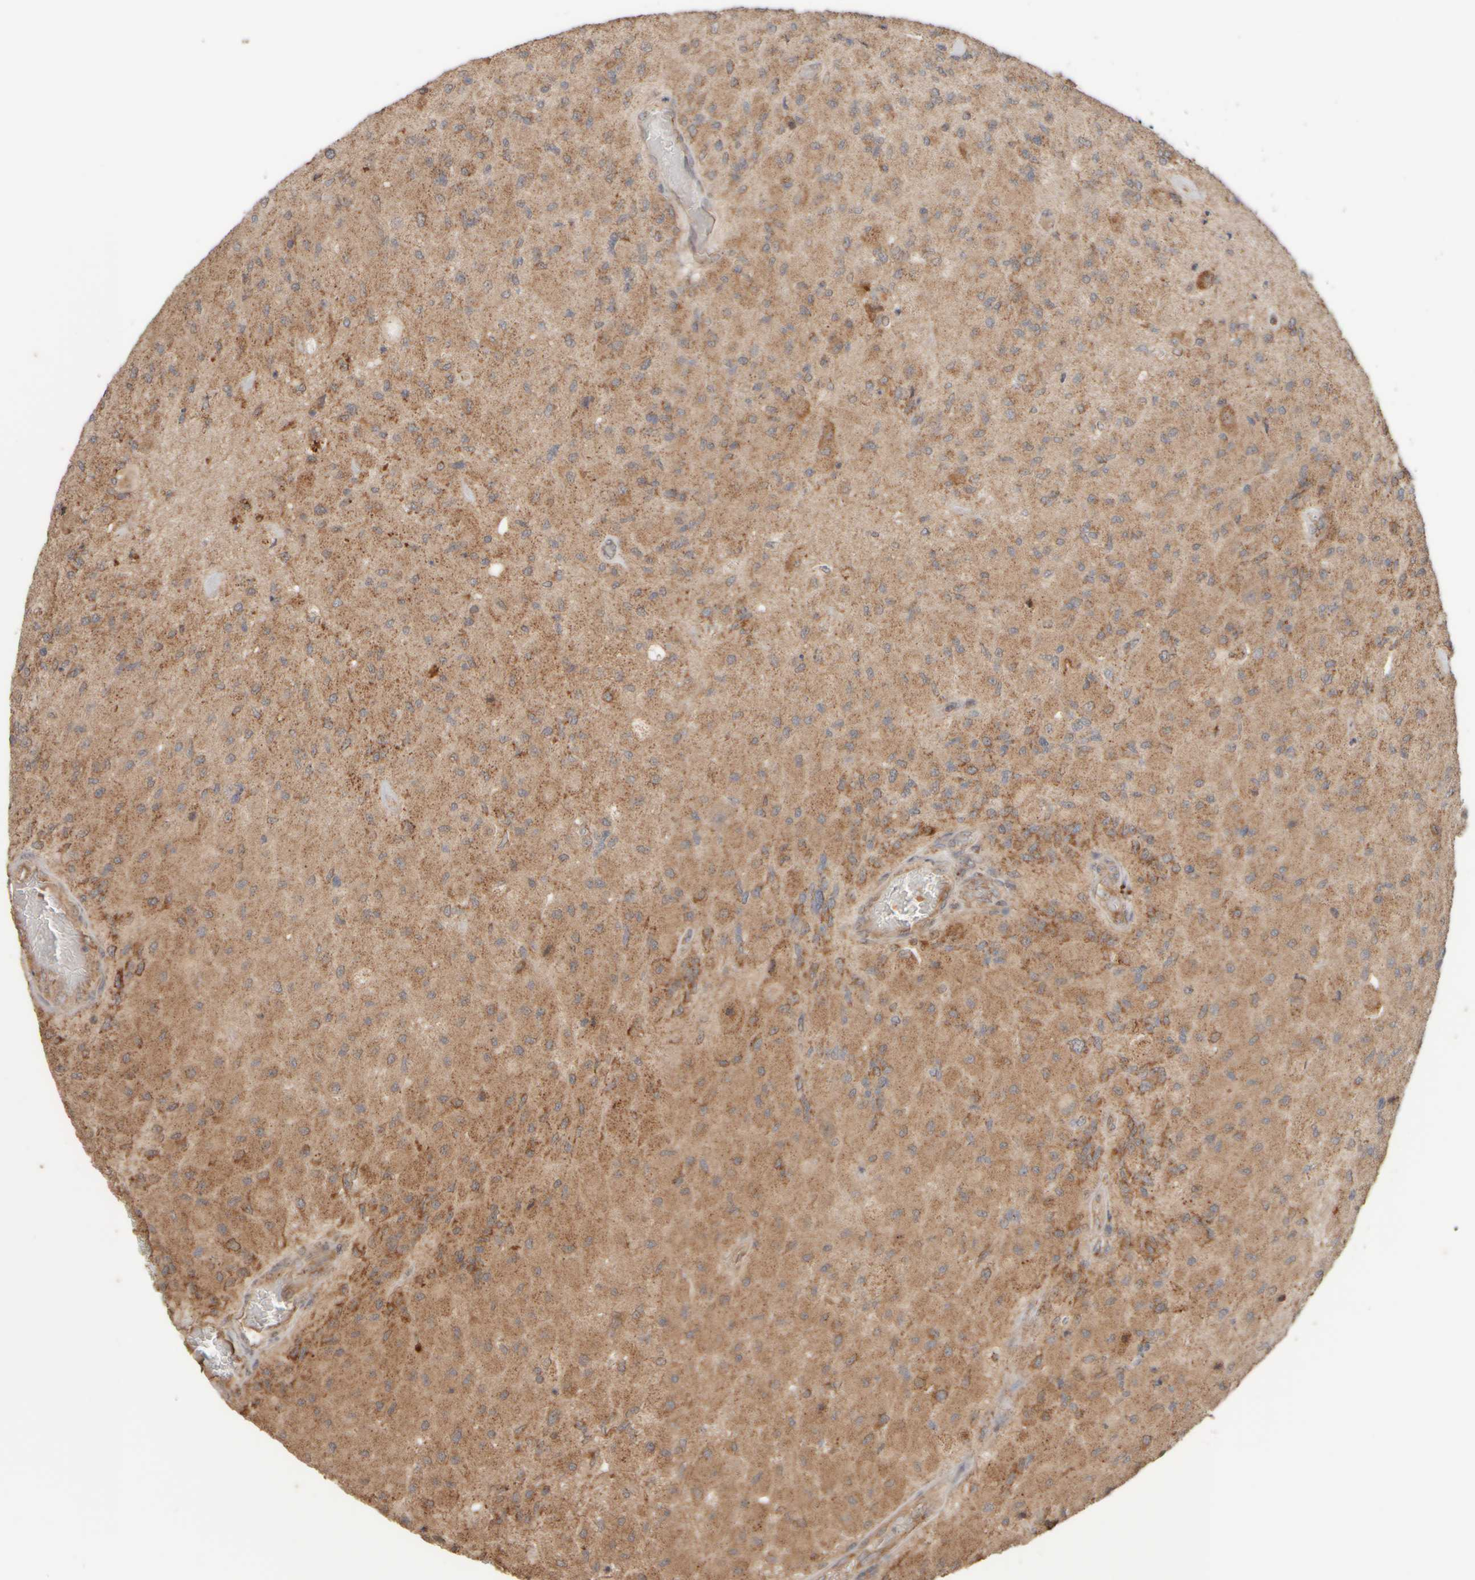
{"staining": {"intensity": "moderate", "quantity": ">75%", "location": "cytoplasmic/membranous"}, "tissue": "glioma", "cell_type": "Tumor cells", "image_type": "cancer", "snomed": [{"axis": "morphology", "description": "Normal tissue, NOS"}, {"axis": "morphology", "description": "Glioma, malignant, High grade"}, {"axis": "topography", "description": "Cerebral cortex"}], "caption": "High-grade glioma (malignant) was stained to show a protein in brown. There is medium levels of moderate cytoplasmic/membranous staining in approximately >75% of tumor cells. (DAB IHC, brown staining for protein, blue staining for nuclei).", "gene": "EIF2B3", "patient": {"sex": "male", "age": 77}}